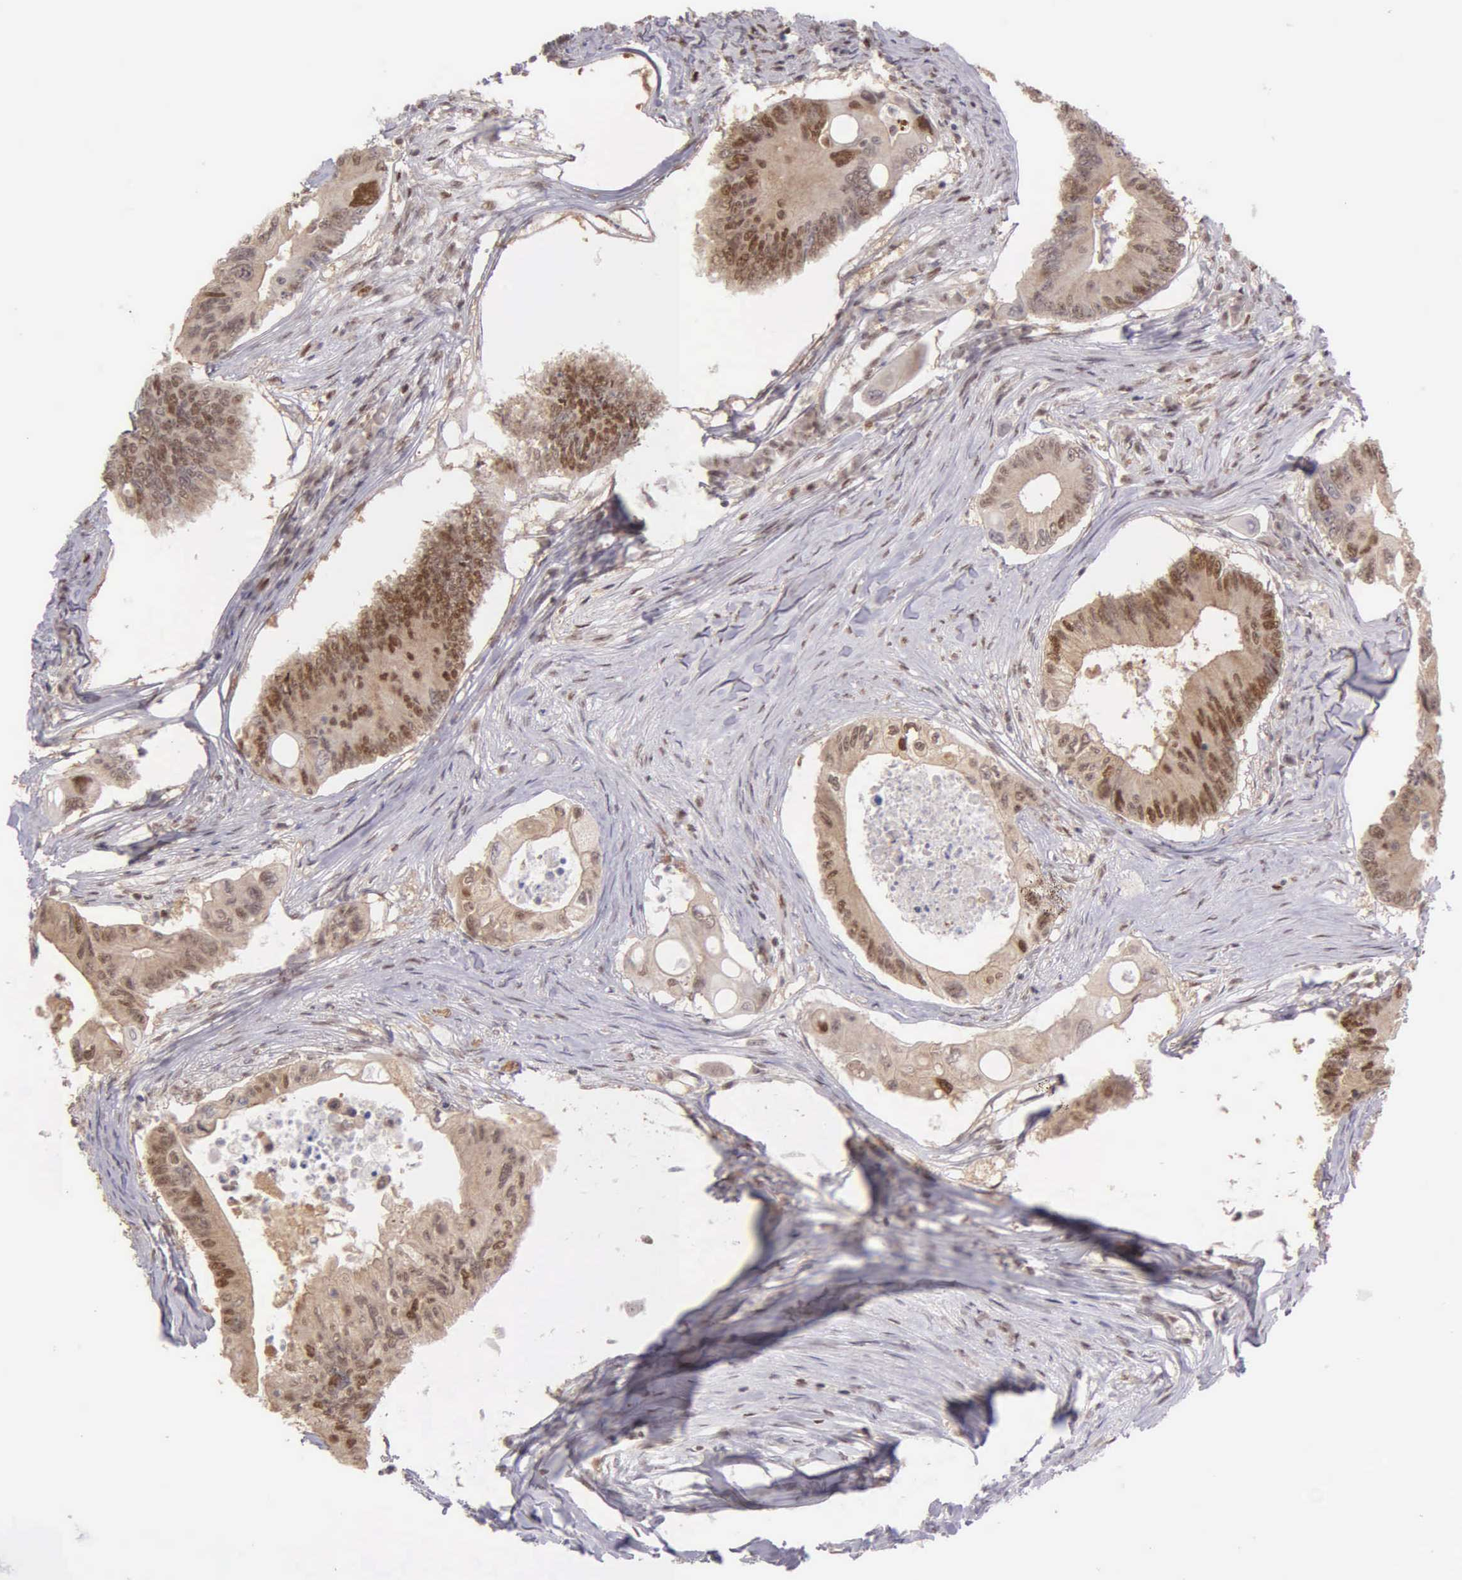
{"staining": {"intensity": "moderate", "quantity": "25%-75%", "location": "cytoplasmic/membranous,nuclear"}, "tissue": "colorectal cancer", "cell_type": "Tumor cells", "image_type": "cancer", "snomed": [{"axis": "morphology", "description": "Adenocarcinoma, NOS"}, {"axis": "topography", "description": "Colon"}], "caption": "Protein staining of adenocarcinoma (colorectal) tissue displays moderate cytoplasmic/membranous and nuclear staining in about 25%-75% of tumor cells.", "gene": "UBR7", "patient": {"sex": "male", "age": 65}}